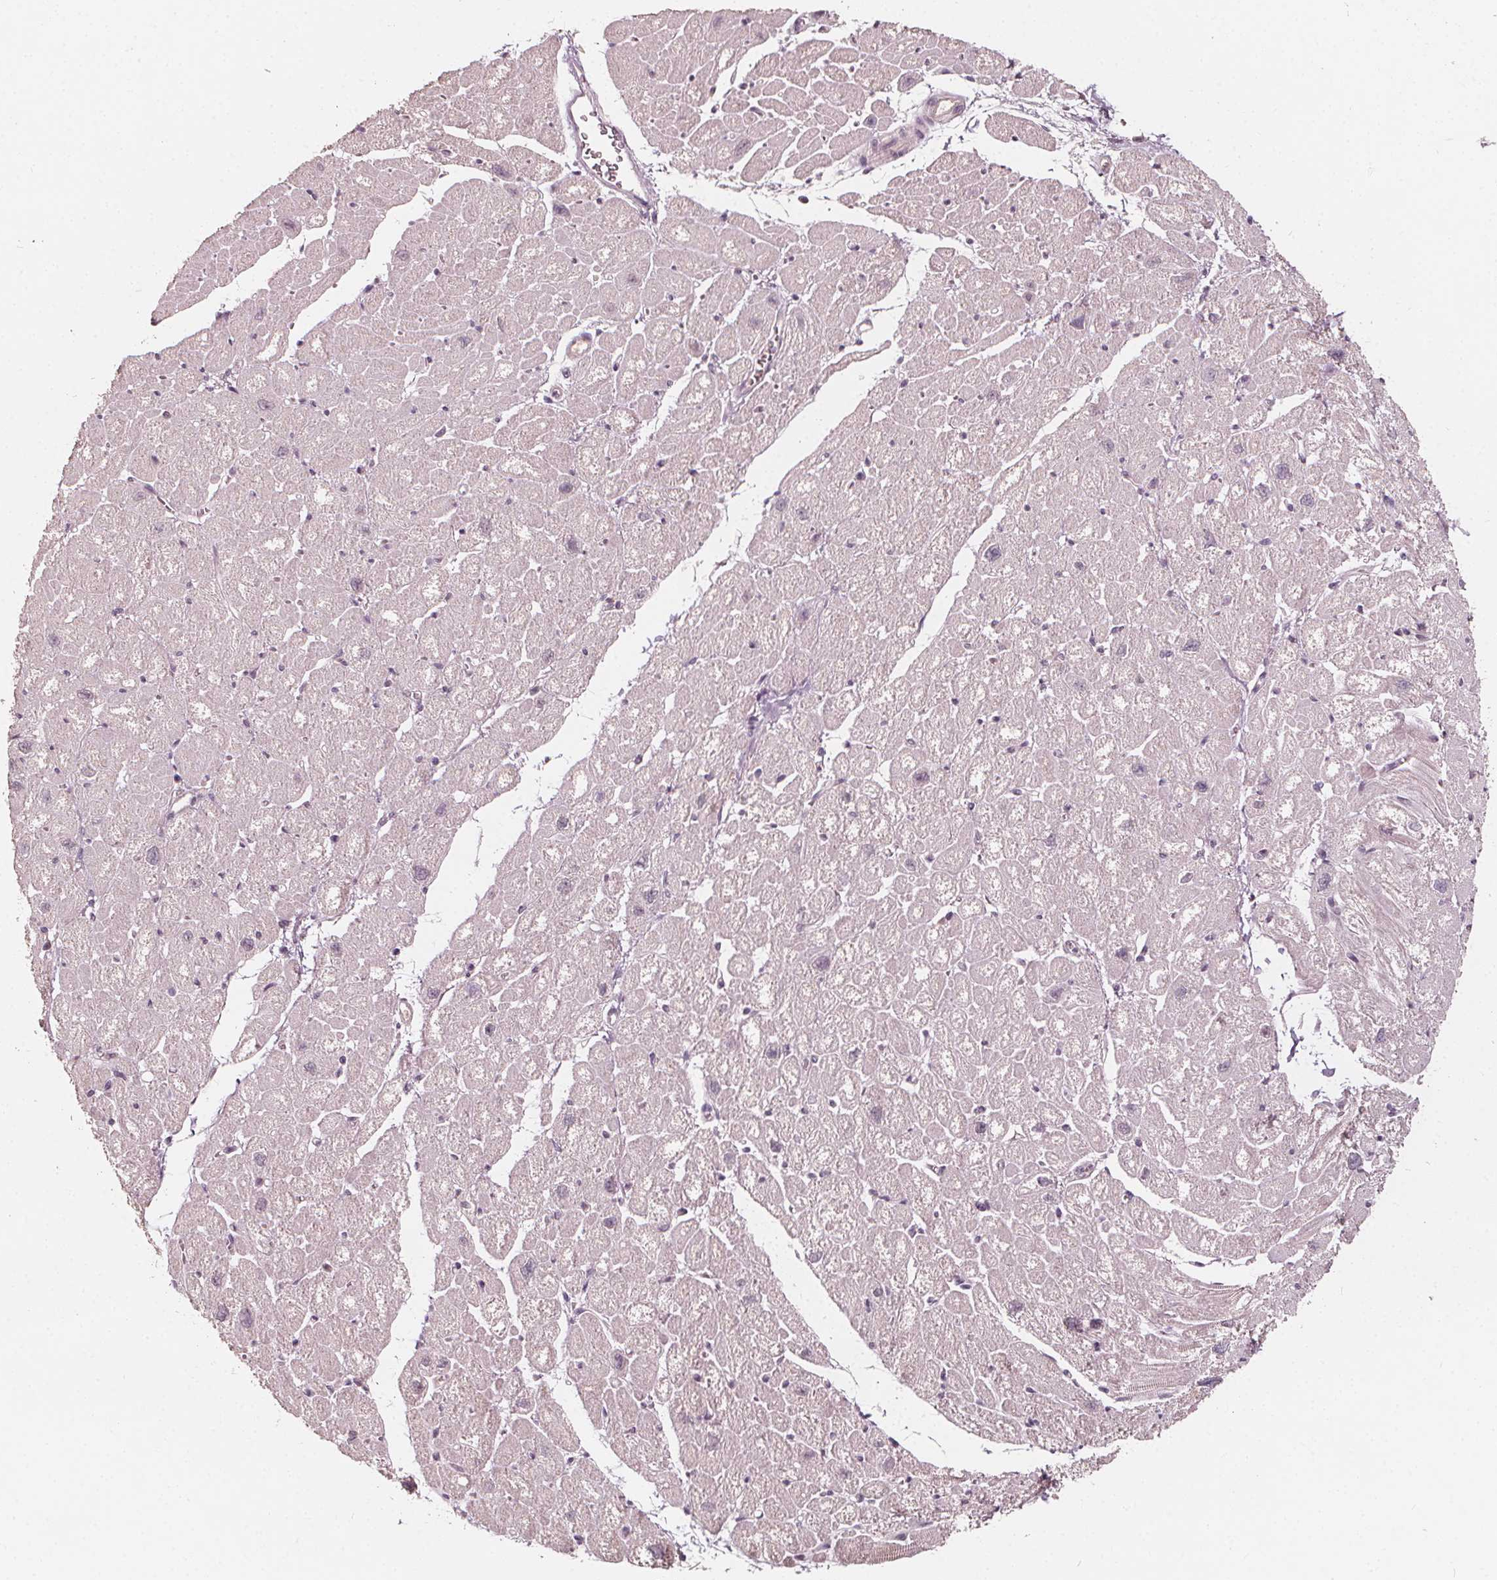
{"staining": {"intensity": "negative", "quantity": "none", "location": "none"}, "tissue": "heart muscle", "cell_type": "Cardiomyocytes", "image_type": "normal", "snomed": [{"axis": "morphology", "description": "Normal tissue, NOS"}, {"axis": "topography", "description": "Heart"}], "caption": "An image of human heart muscle is negative for staining in cardiomyocytes.", "gene": "NPC1L1", "patient": {"sex": "male", "age": 61}}